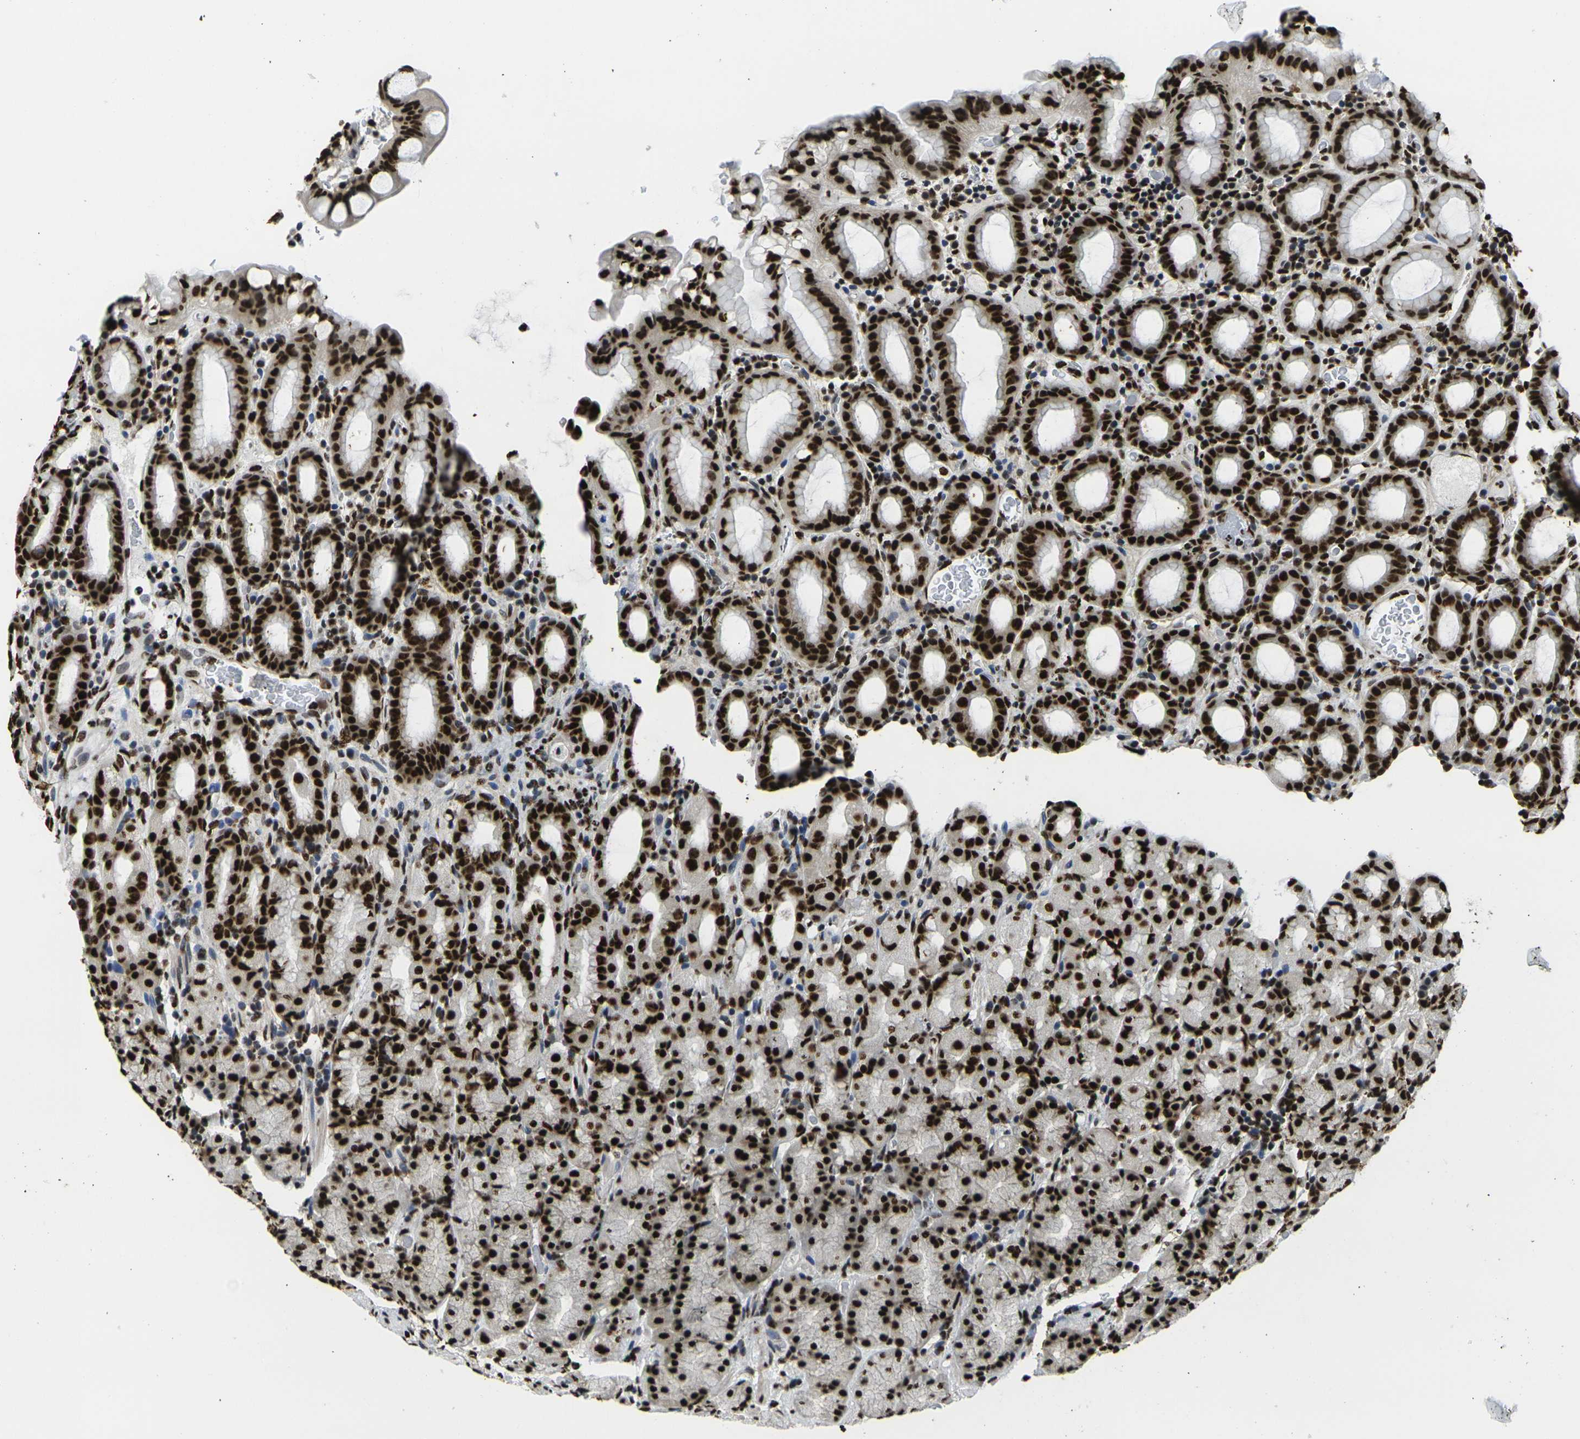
{"staining": {"intensity": "strong", "quantity": ">75%", "location": "nuclear"}, "tissue": "stomach", "cell_type": "Glandular cells", "image_type": "normal", "snomed": [{"axis": "morphology", "description": "Normal tissue, NOS"}, {"axis": "topography", "description": "Stomach, upper"}], "caption": "High-magnification brightfield microscopy of benign stomach stained with DAB (brown) and counterstained with hematoxylin (blue). glandular cells exhibit strong nuclear staining is present in approximately>75% of cells.", "gene": "SMARCC1", "patient": {"sex": "male", "age": 68}}